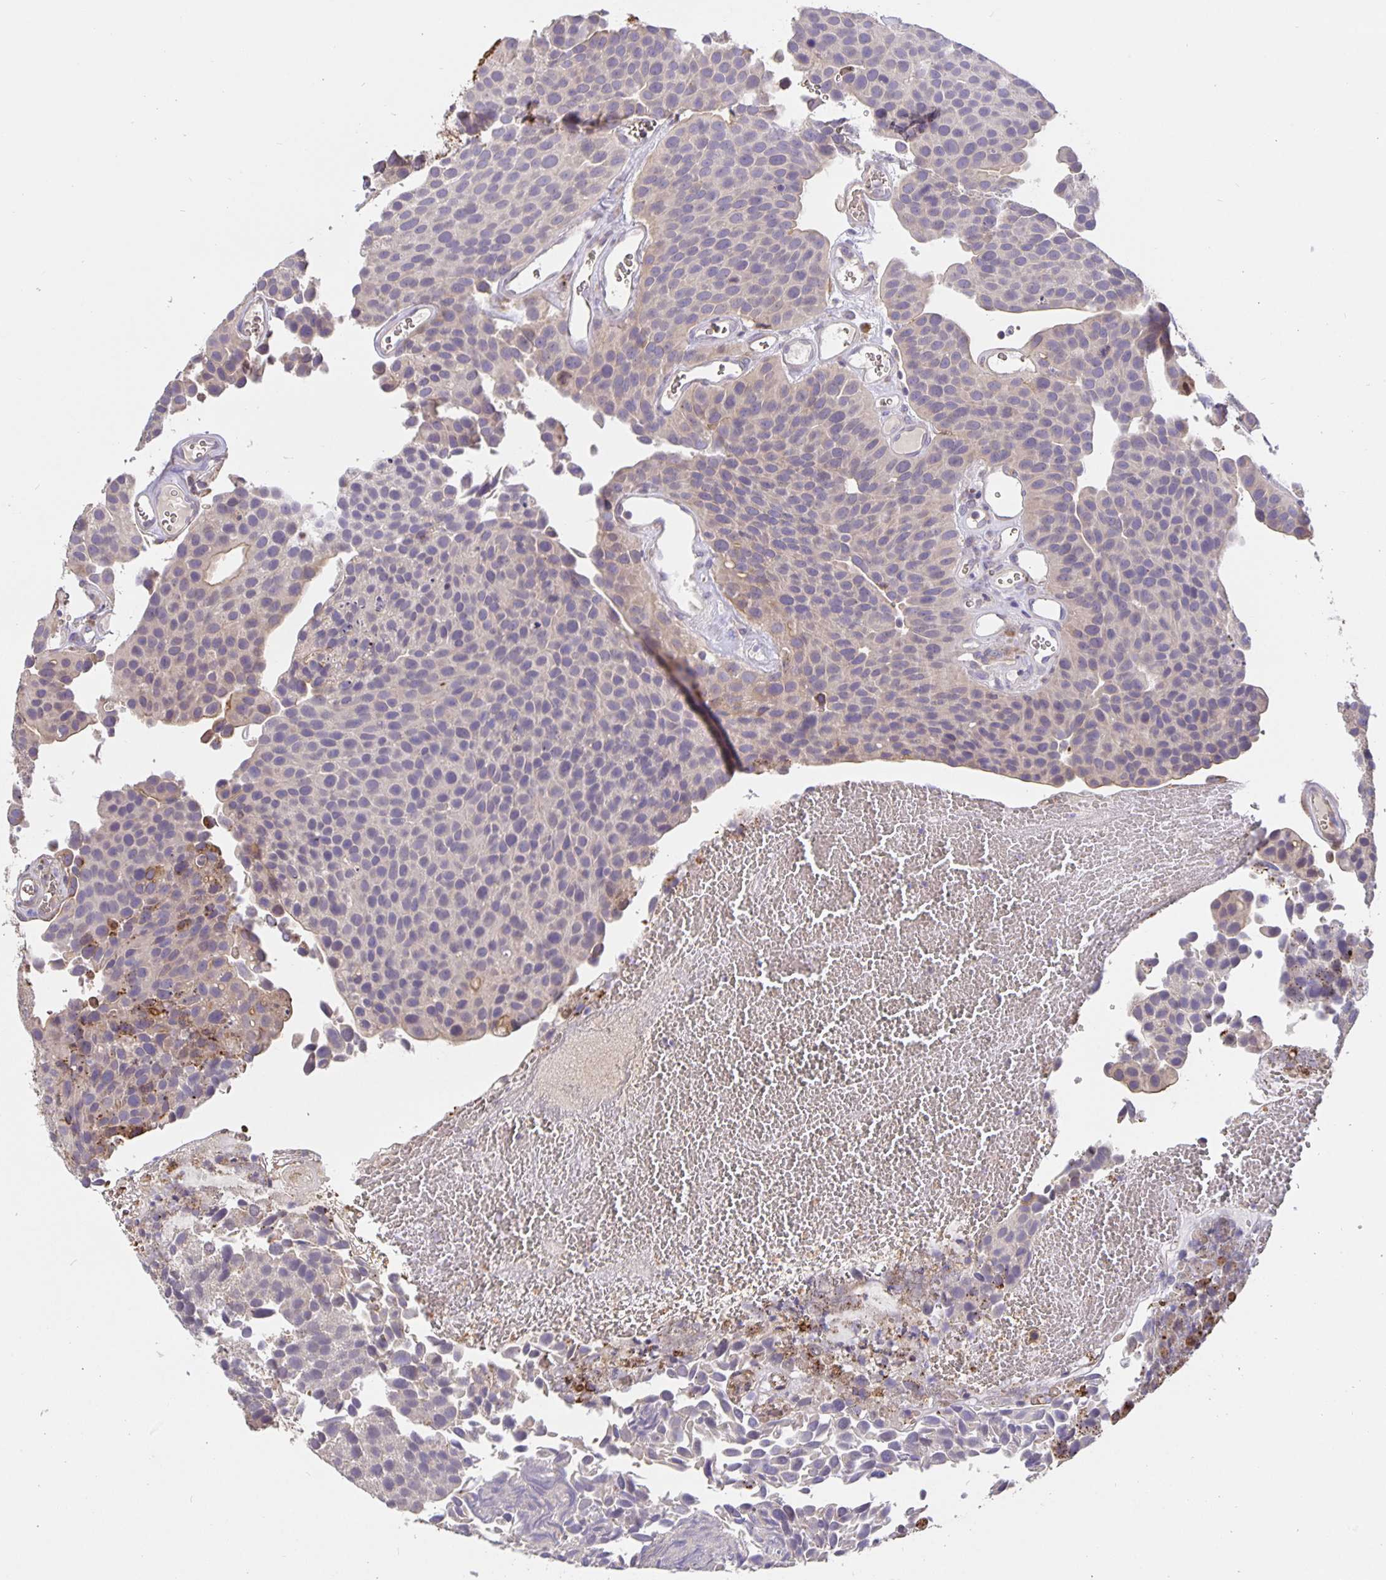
{"staining": {"intensity": "negative", "quantity": "none", "location": "none"}, "tissue": "urothelial cancer", "cell_type": "Tumor cells", "image_type": "cancer", "snomed": [{"axis": "morphology", "description": "Urothelial carcinoma, Low grade"}, {"axis": "topography", "description": "Urinary bladder"}], "caption": "DAB immunohistochemical staining of human urothelial carcinoma (low-grade) displays no significant positivity in tumor cells. (DAB IHC visualized using brightfield microscopy, high magnification).", "gene": "TMEM71", "patient": {"sex": "female", "age": 69}}